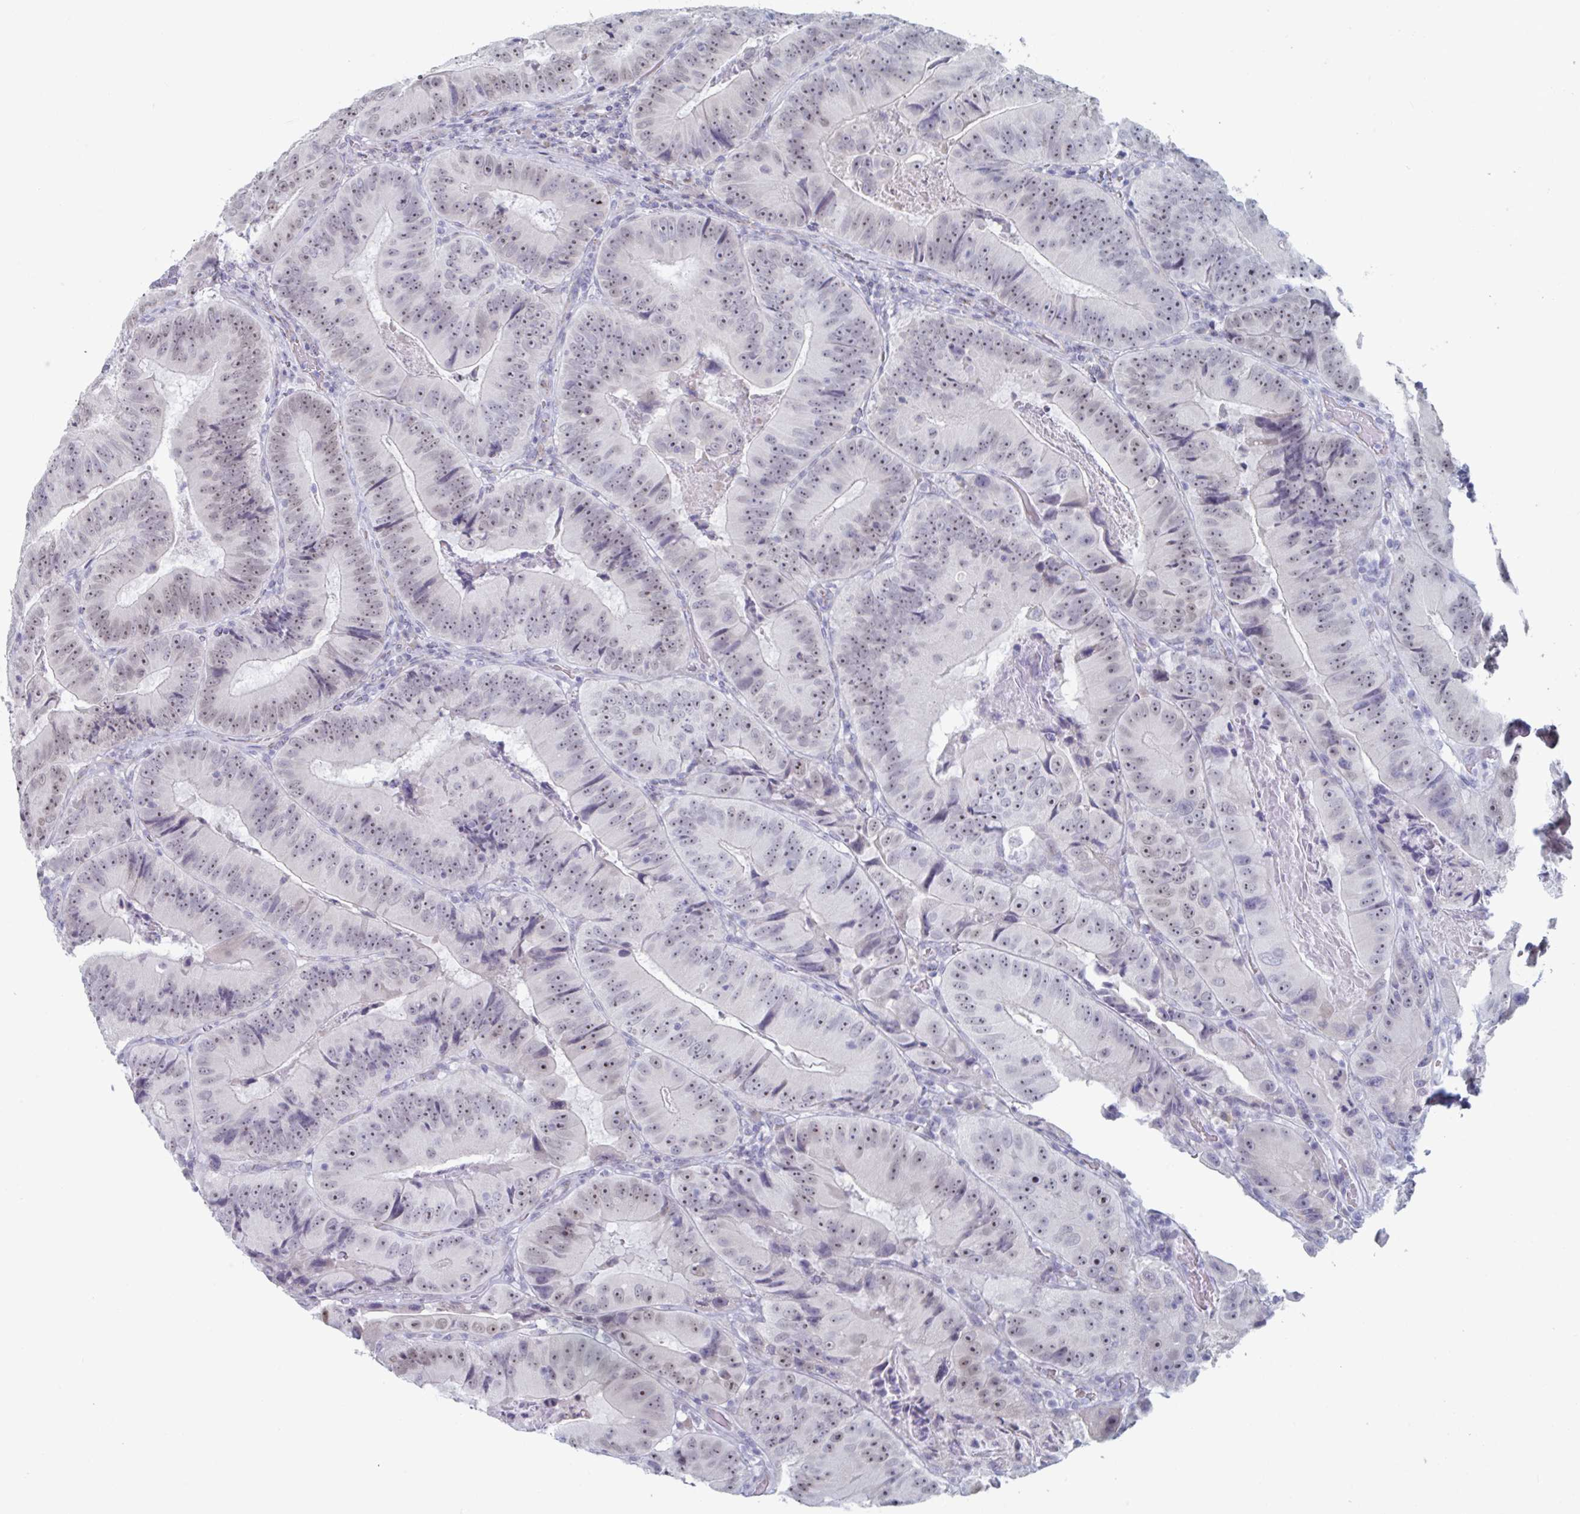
{"staining": {"intensity": "weak", "quantity": "25%-75%", "location": "nuclear"}, "tissue": "colorectal cancer", "cell_type": "Tumor cells", "image_type": "cancer", "snomed": [{"axis": "morphology", "description": "Adenocarcinoma, NOS"}, {"axis": "topography", "description": "Colon"}], "caption": "This image displays immunohistochemistry (IHC) staining of colorectal adenocarcinoma, with low weak nuclear staining in about 25%-75% of tumor cells.", "gene": "FOXA1", "patient": {"sex": "female", "age": 86}}